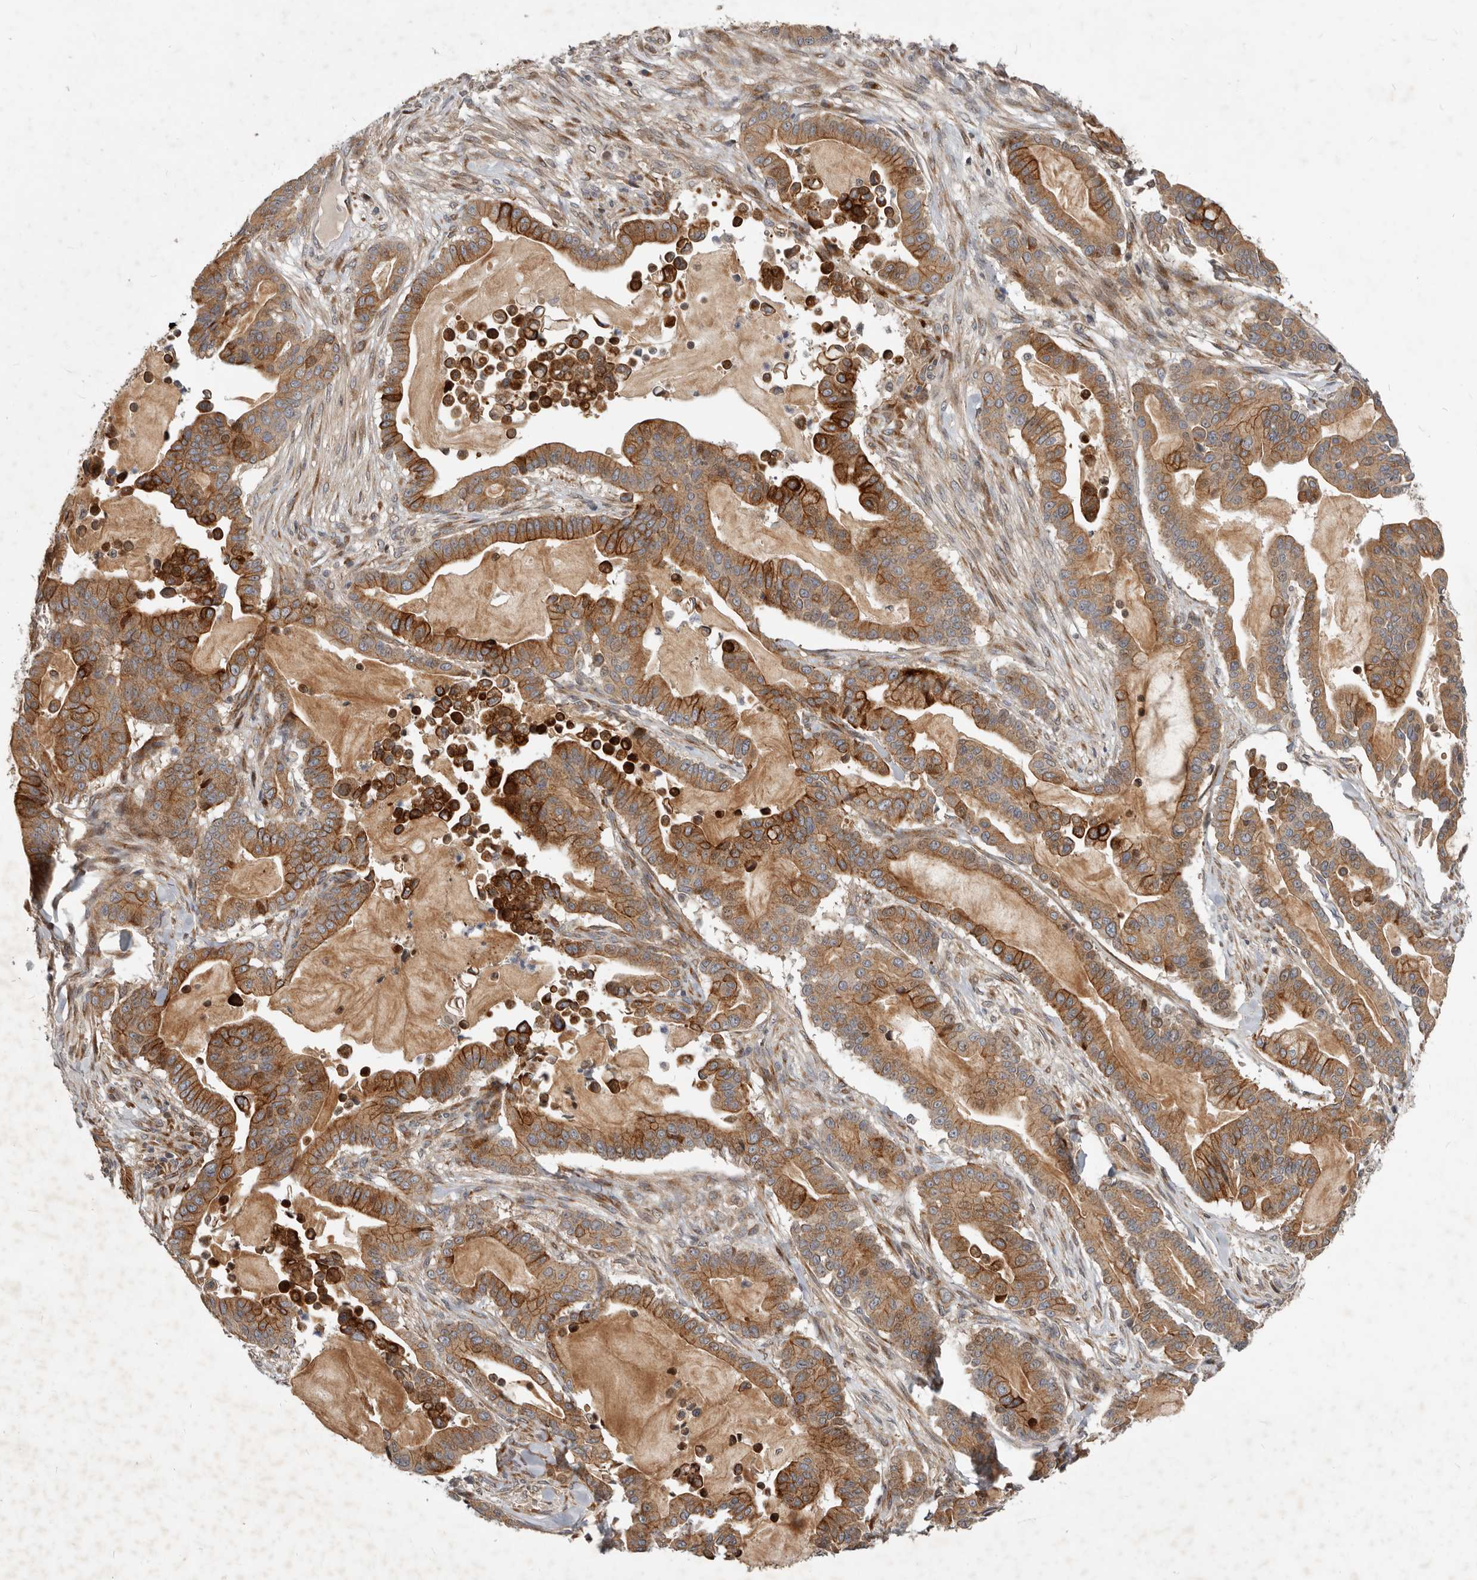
{"staining": {"intensity": "strong", "quantity": ">75%", "location": "cytoplasmic/membranous"}, "tissue": "pancreatic cancer", "cell_type": "Tumor cells", "image_type": "cancer", "snomed": [{"axis": "morphology", "description": "Adenocarcinoma, NOS"}, {"axis": "topography", "description": "Pancreas"}], "caption": "Pancreatic adenocarcinoma stained for a protein (brown) exhibits strong cytoplasmic/membranous positive staining in approximately >75% of tumor cells.", "gene": "NPY4R", "patient": {"sex": "male", "age": 63}}